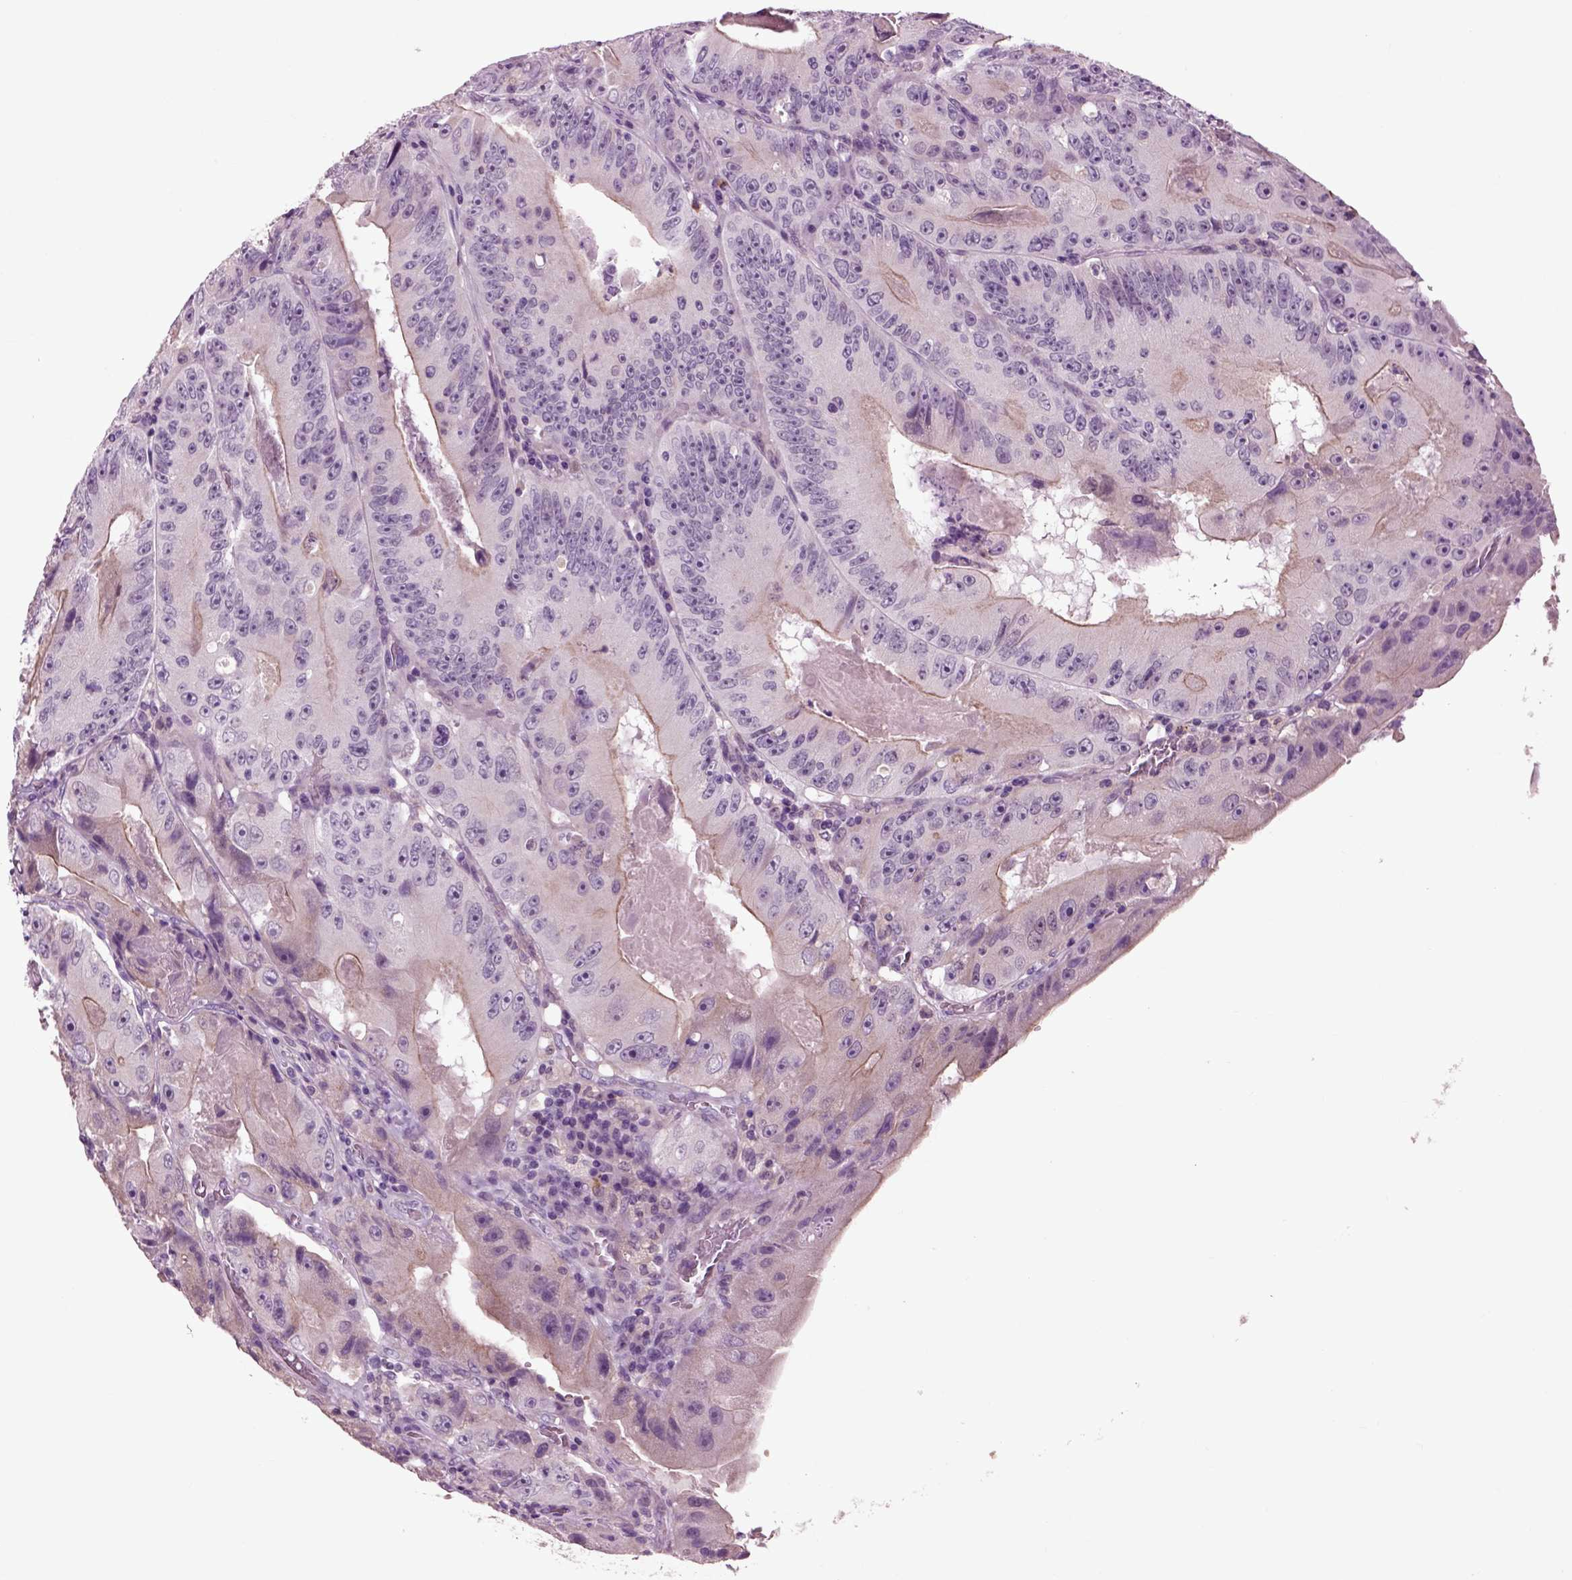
{"staining": {"intensity": "negative", "quantity": "none", "location": "none"}, "tissue": "colorectal cancer", "cell_type": "Tumor cells", "image_type": "cancer", "snomed": [{"axis": "morphology", "description": "Adenocarcinoma, NOS"}, {"axis": "topography", "description": "Colon"}], "caption": "The immunohistochemistry micrograph has no significant expression in tumor cells of colorectal cancer (adenocarcinoma) tissue. (Stains: DAB (3,3'-diaminobenzidine) immunohistochemistry with hematoxylin counter stain, Microscopy: brightfield microscopy at high magnification).", "gene": "CHGB", "patient": {"sex": "female", "age": 86}}